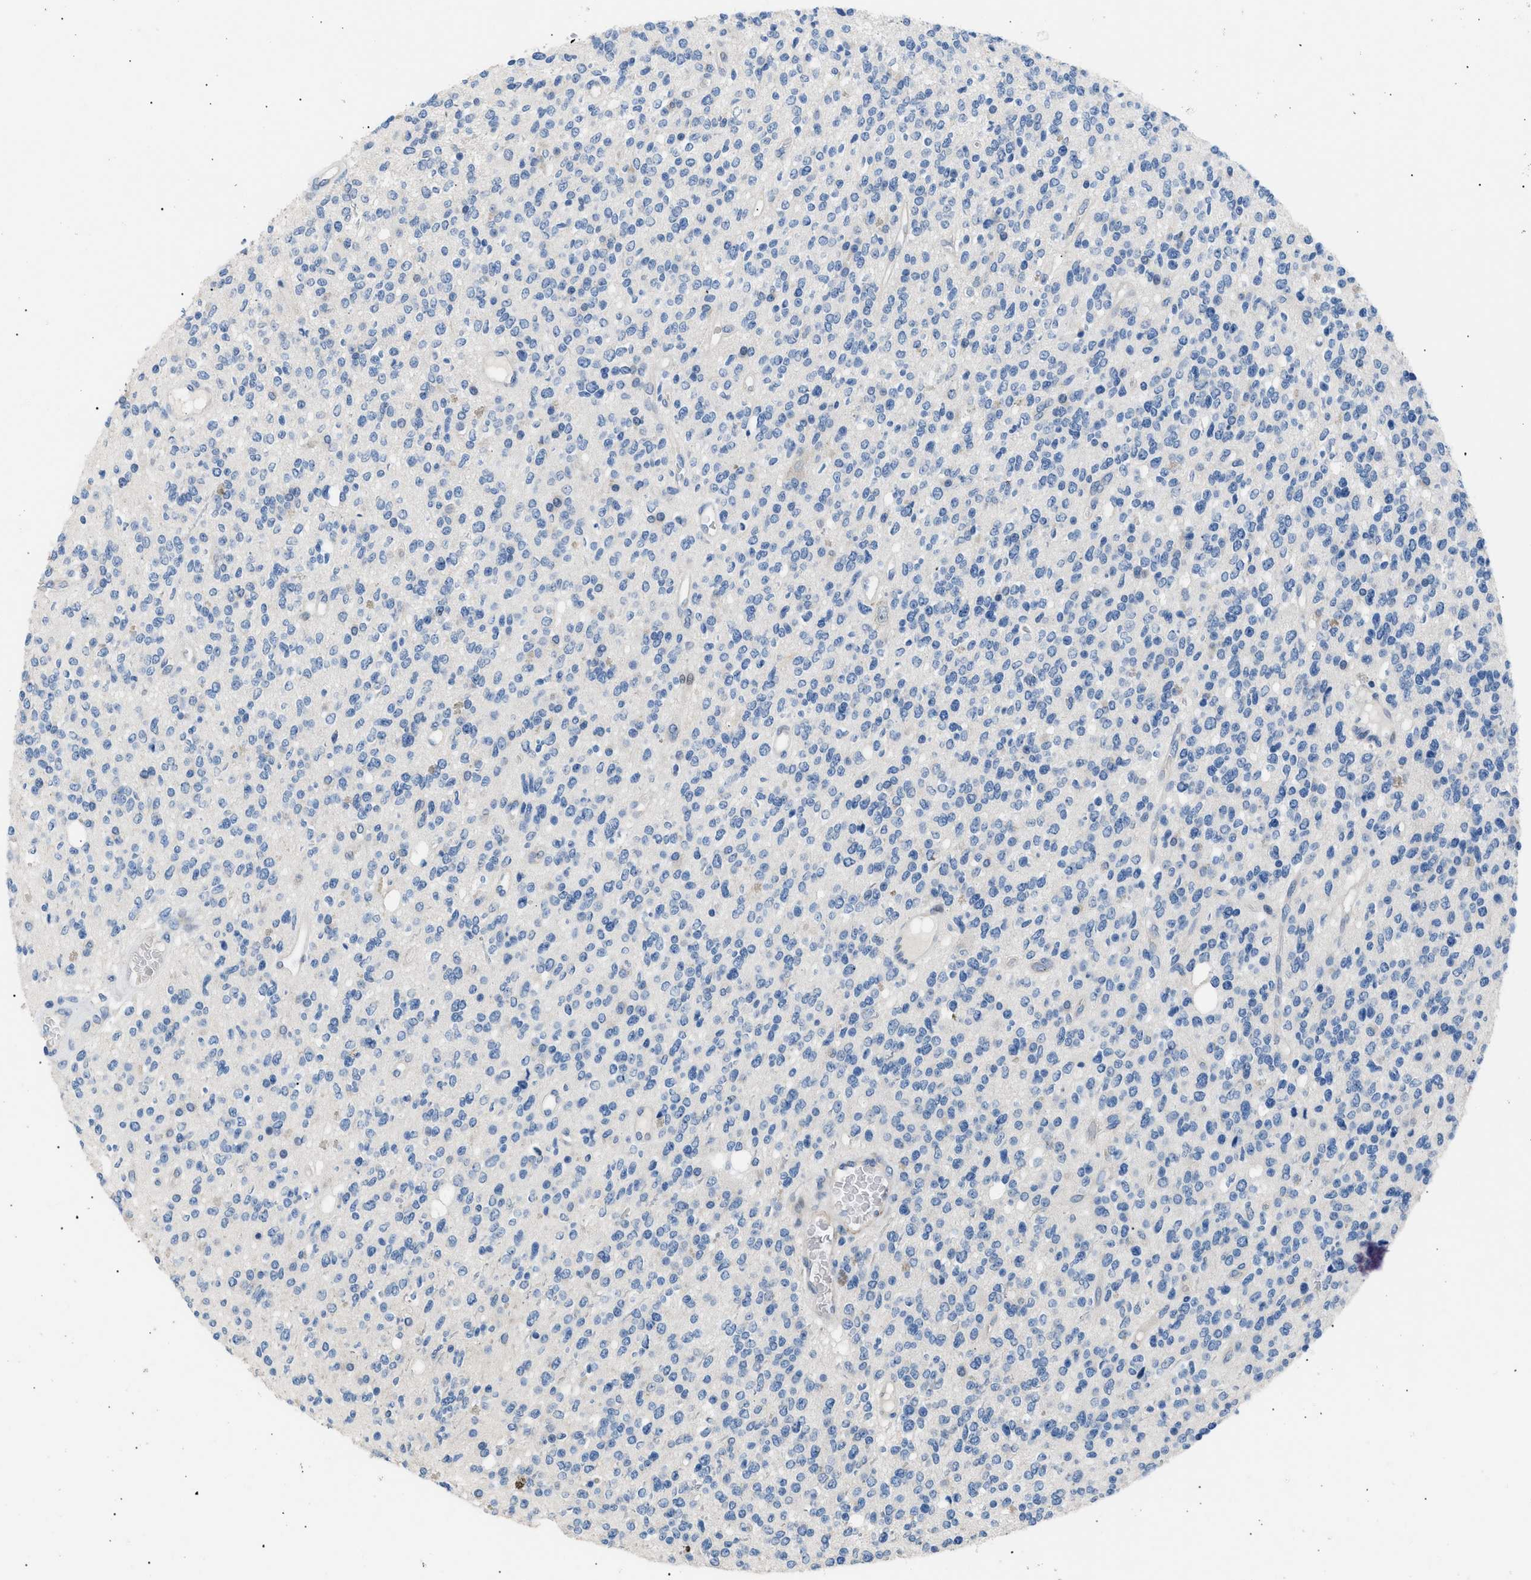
{"staining": {"intensity": "negative", "quantity": "none", "location": "none"}, "tissue": "glioma", "cell_type": "Tumor cells", "image_type": "cancer", "snomed": [{"axis": "morphology", "description": "Glioma, malignant, High grade"}, {"axis": "topography", "description": "Brain"}], "caption": "This is an immunohistochemistry (IHC) micrograph of glioma. There is no expression in tumor cells.", "gene": "ICA1", "patient": {"sex": "male", "age": 34}}